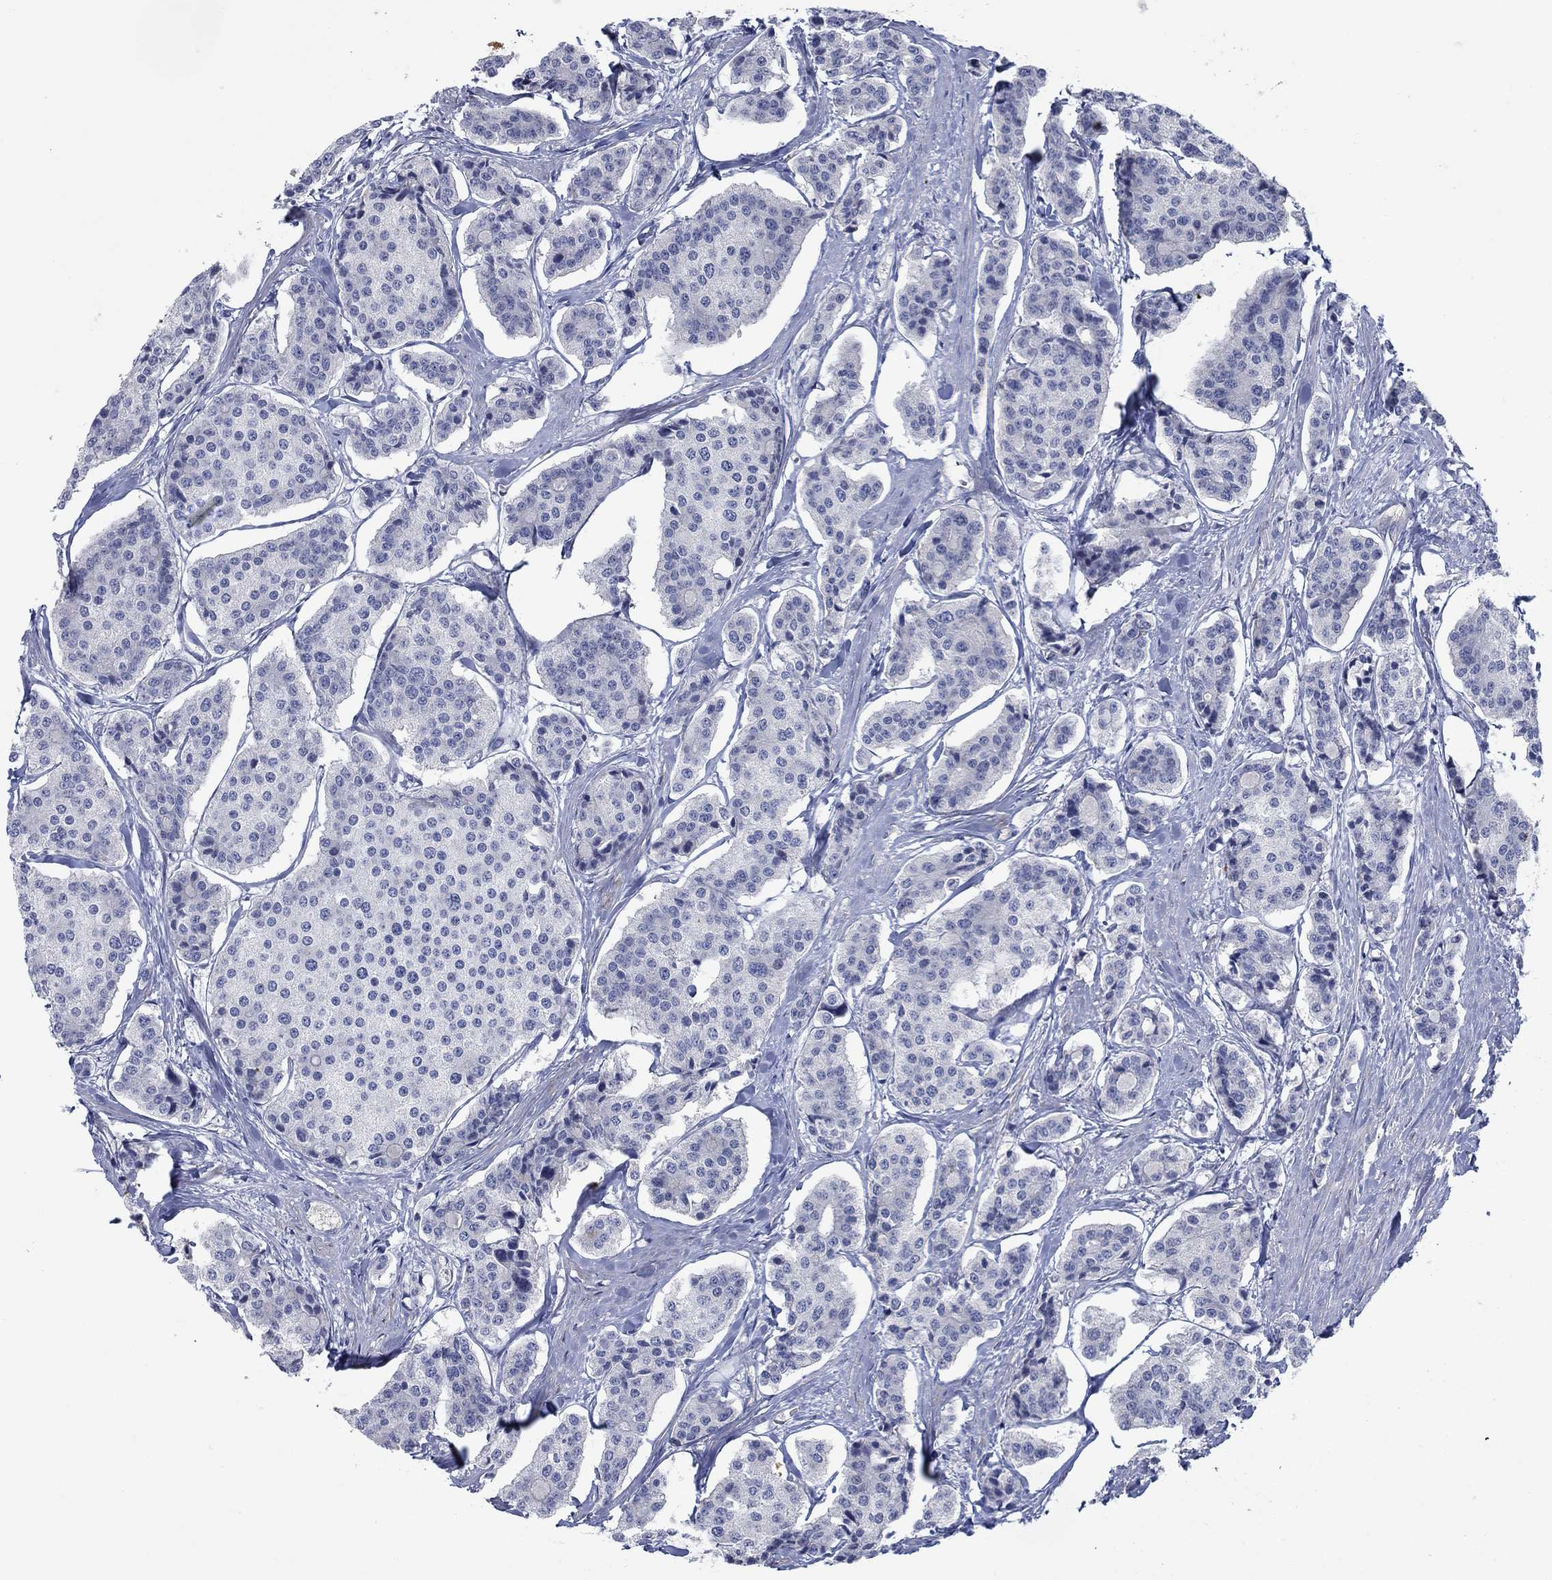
{"staining": {"intensity": "negative", "quantity": "none", "location": "none"}, "tissue": "carcinoid", "cell_type": "Tumor cells", "image_type": "cancer", "snomed": [{"axis": "morphology", "description": "Carcinoid, malignant, NOS"}, {"axis": "topography", "description": "Small intestine"}], "caption": "The immunohistochemistry photomicrograph has no significant expression in tumor cells of carcinoid tissue.", "gene": "FXR1", "patient": {"sex": "female", "age": 65}}